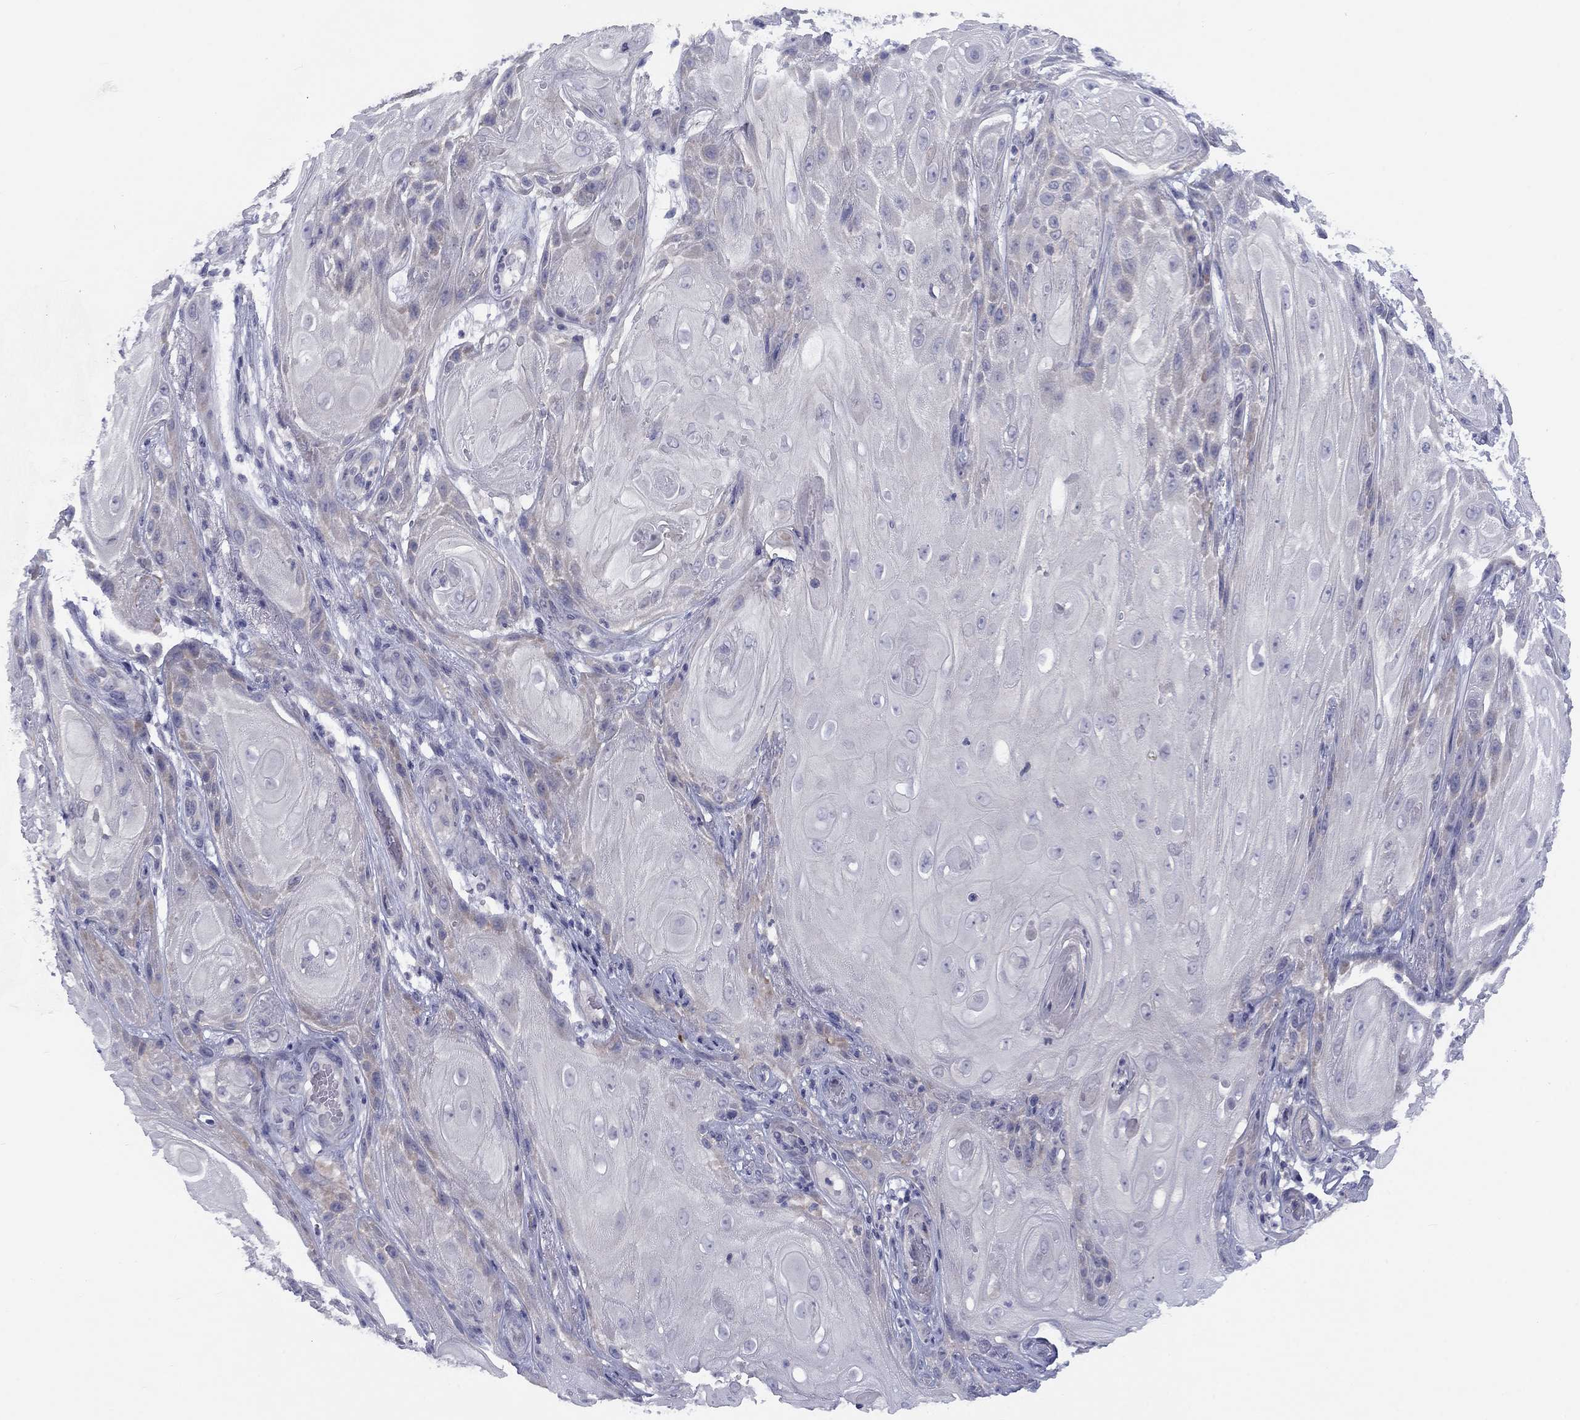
{"staining": {"intensity": "negative", "quantity": "none", "location": "none"}, "tissue": "skin cancer", "cell_type": "Tumor cells", "image_type": "cancer", "snomed": [{"axis": "morphology", "description": "Squamous cell carcinoma, NOS"}, {"axis": "topography", "description": "Skin"}], "caption": "This is a photomicrograph of immunohistochemistry (IHC) staining of skin cancer, which shows no expression in tumor cells. (IHC, brightfield microscopy, high magnification).", "gene": "CACNA1A", "patient": {"sex": "male", "age": 62}}